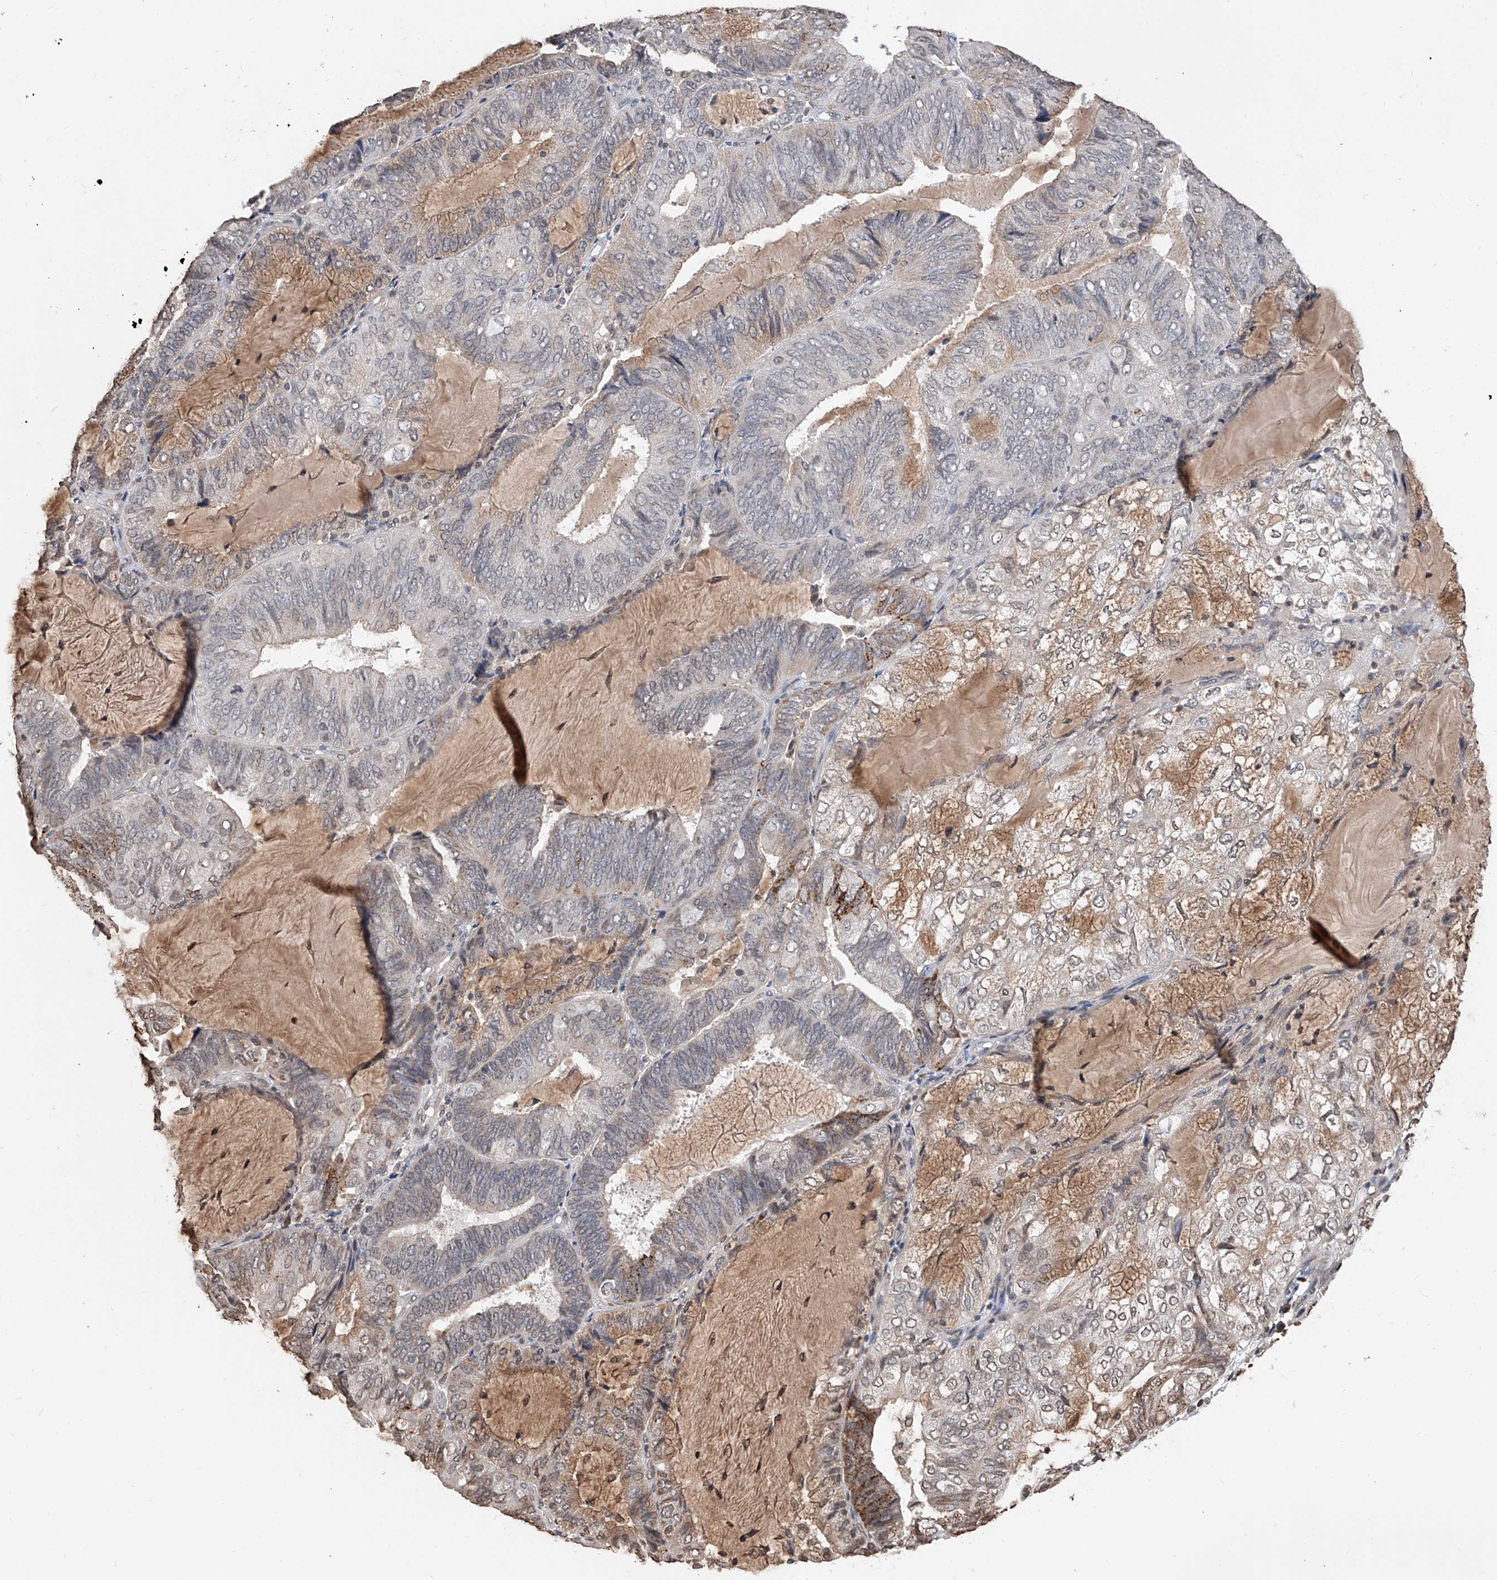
{"staining": {"intensity": "weak", "quantity": "<25%", "location": "cytoplasmic/membranous,nuclear"}, "tissue": "endometrial cancer", "cell_type": "Tumor cells", "image_type": "cancer", "snomed": [{"axis": "morphology", "description": "Adenocarcinoma, NOS"}, {"axis": "topography", "description": "Endometrium"}], "caption": "A photomicrograph of endometrial adenocarcinoma stained for a protein exhibits no brown staining in tumor cells. The staining is performed using DAB brown chromogen with nuclei counter-stained in using hematoxylin.", "gene": "RP9", "patient": {"sex": "female", "age": 81}}